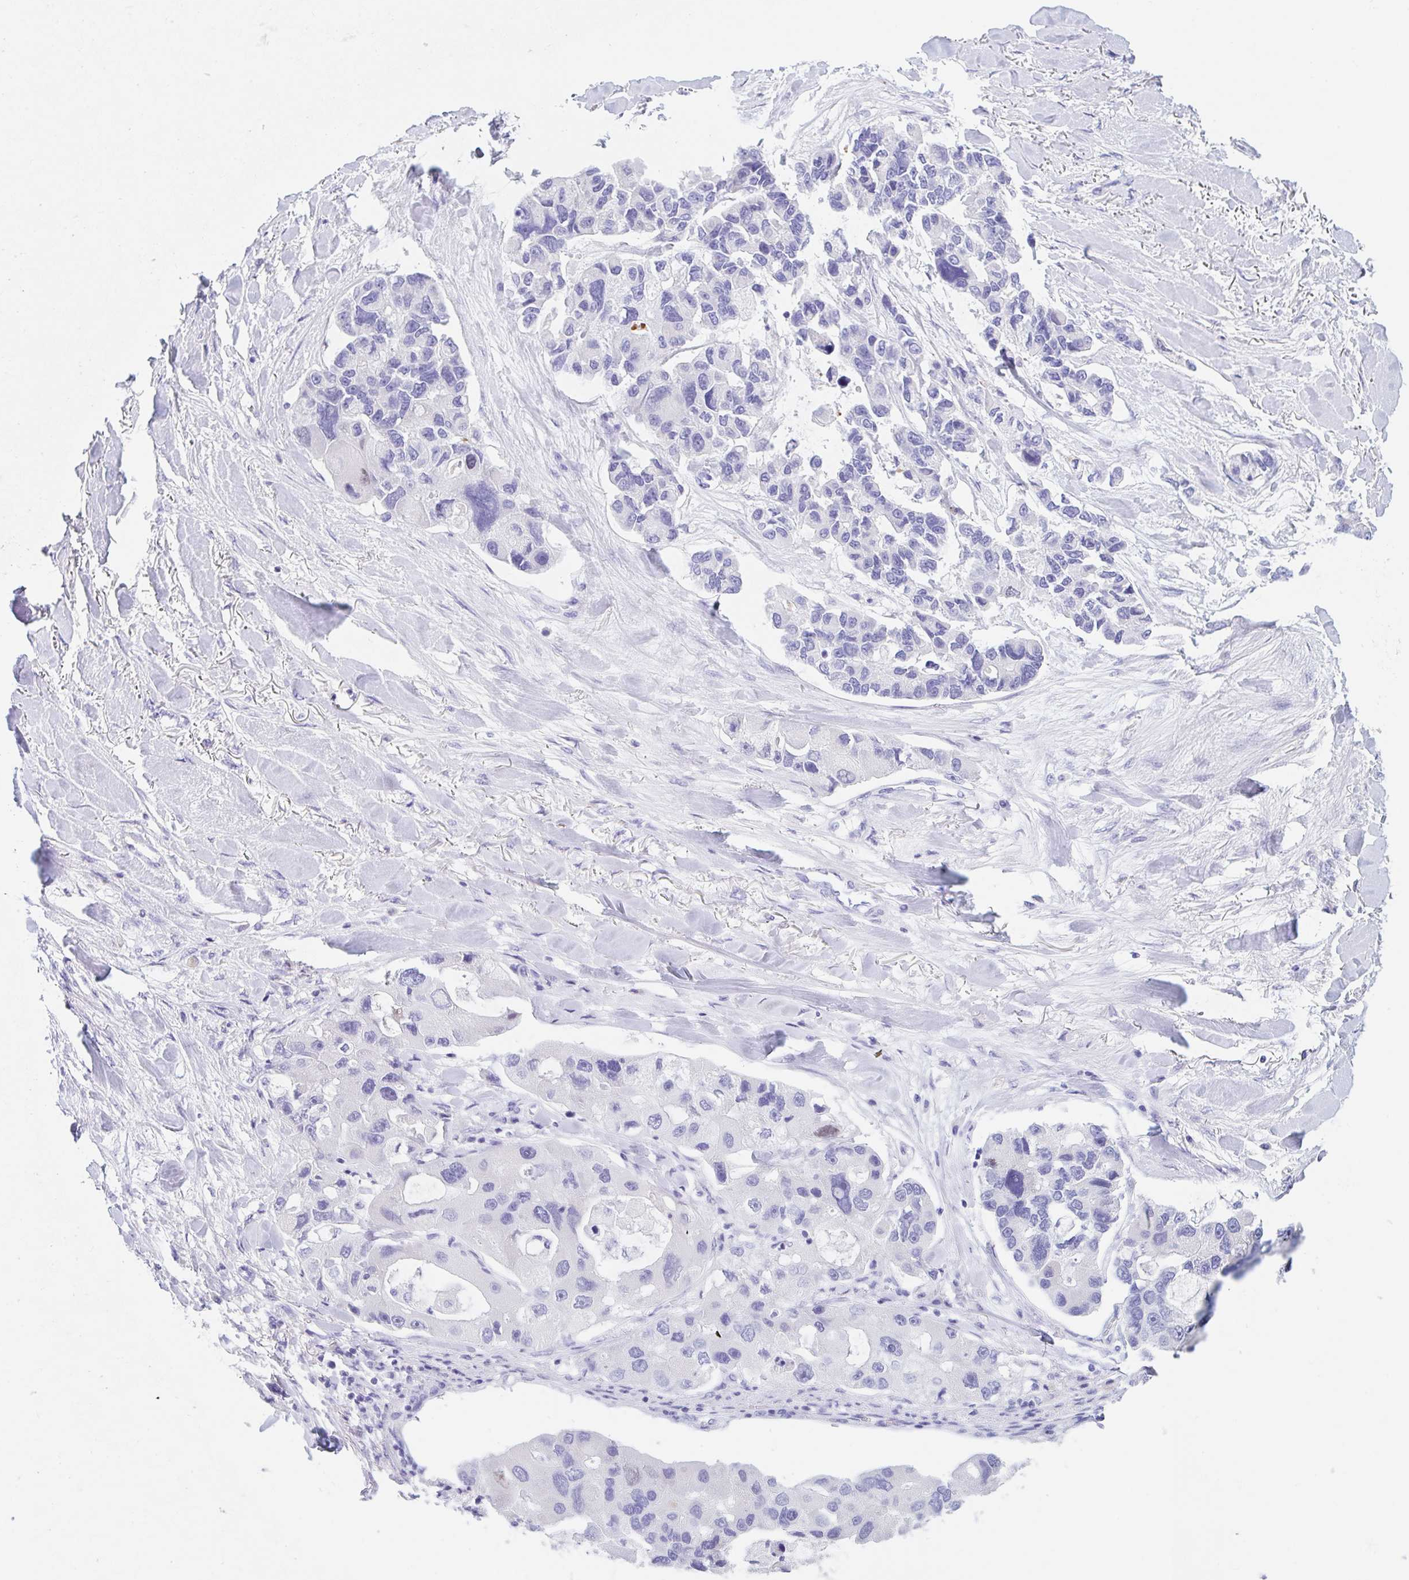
{"staining": {"intensity": "negative", "quantity": "none", "location": "none"}, "tissue": "lung cancer", "cell_type": "Tumor cells", "image_type": "cancer", "snomed": [{"axis": "morphology", "description": "Adenocarcinoma, NOS"}, {"axis": "topography", "description": "Lung"}], "caption": "A micrograph of human adenocarcinoma (lung) is negative for staining in tumor cells.", "gene": "KLK8", "patient": {"sex": "female", "age": 54}}